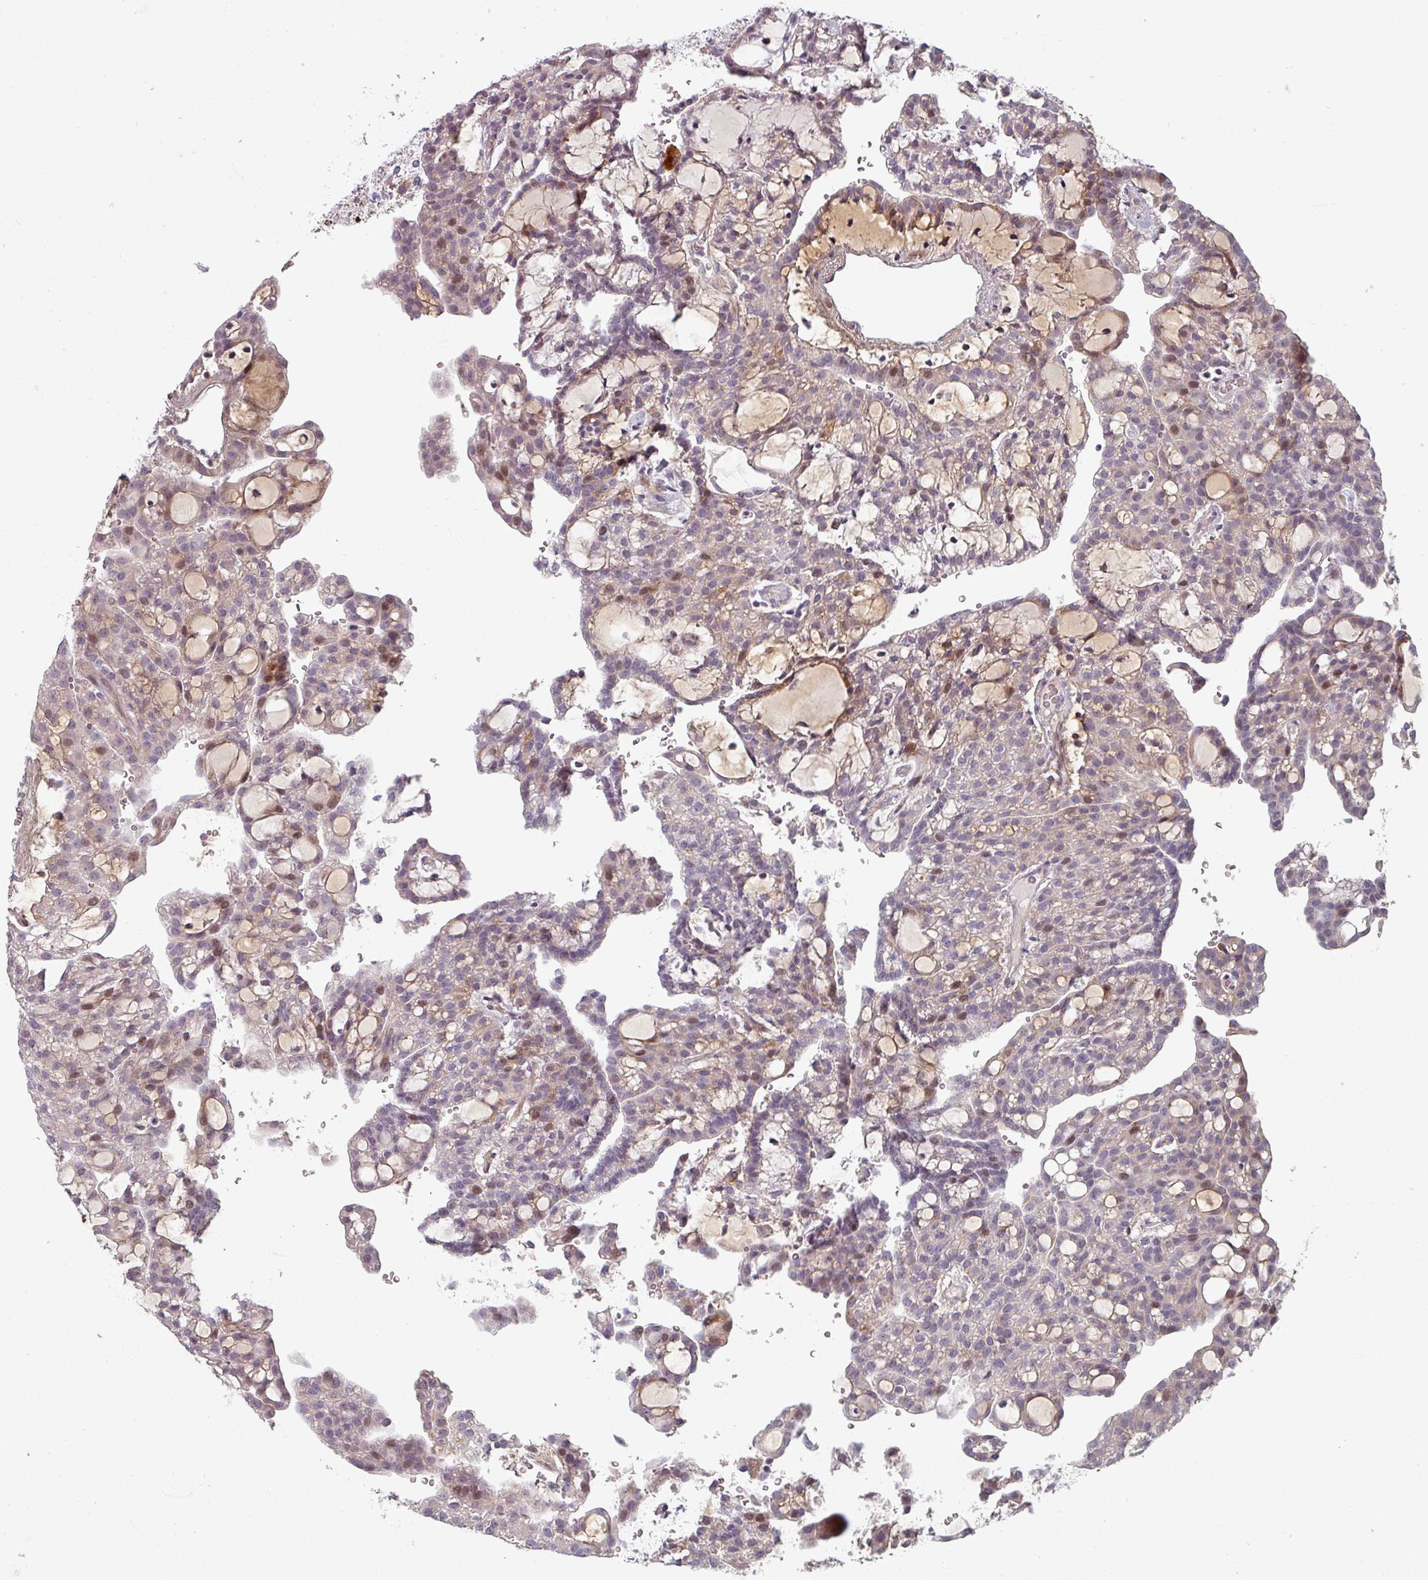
{"staining": {"intensity": "moderate", "quantity": "<25%", "location": "nuclear"}, "tissue": "renal cancer", "cell_type": "Tumor cells", "image_type": "cancer", "snomed": [{"axis": "morphology", "description": "Adenocarcinoma, NOS"}, {"axis": "topography", "description": "Kidney"}], "caption": "Human renal cancer stained for a protein (brown) reveals moderate nuclear positive staining in approximately <25% of tumor cells.", "gene": "CYB5RL", "patient": {"sex": "male", "age": 63}}